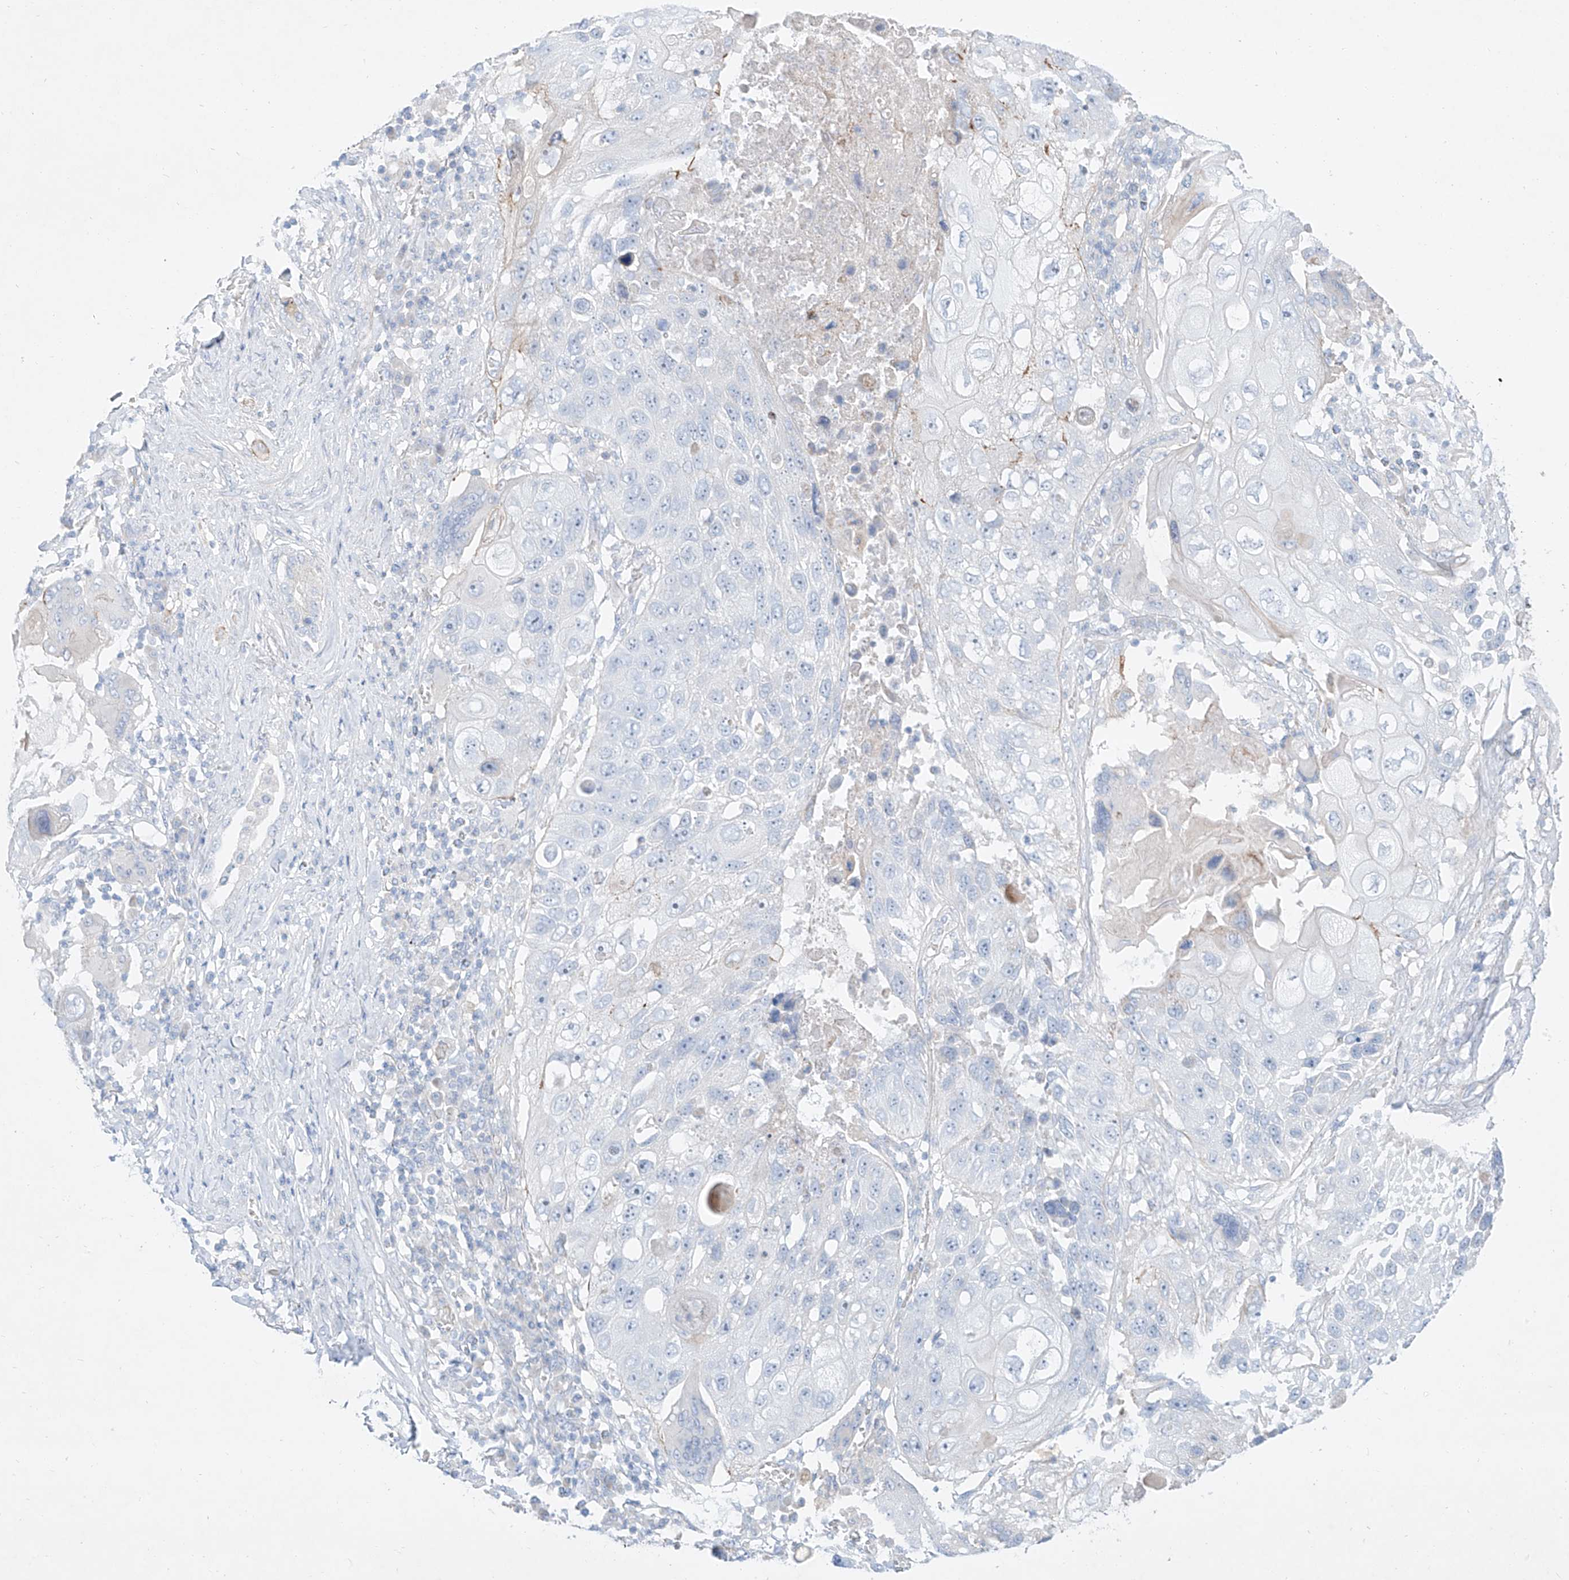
{"staining": {"intensity": "negative", "quantity": "none", "location": "none"}, "tissue": "lung cancer", "cell_type": "Tumor cells", "image_type": "cancer", "snomed": [{"axis": "morphology", "description": "Squamous cell carcinoma, NOS"}, {"axis": "topography", "description": "Lung"}], "caption": "DAB immunohistochemical staining of human lung cancer (squamous cell carcinoma) exhibits no significant positivity in tumor cells.", "gene": "AJM1", "patient": {"sex": "male", "age": 61}}